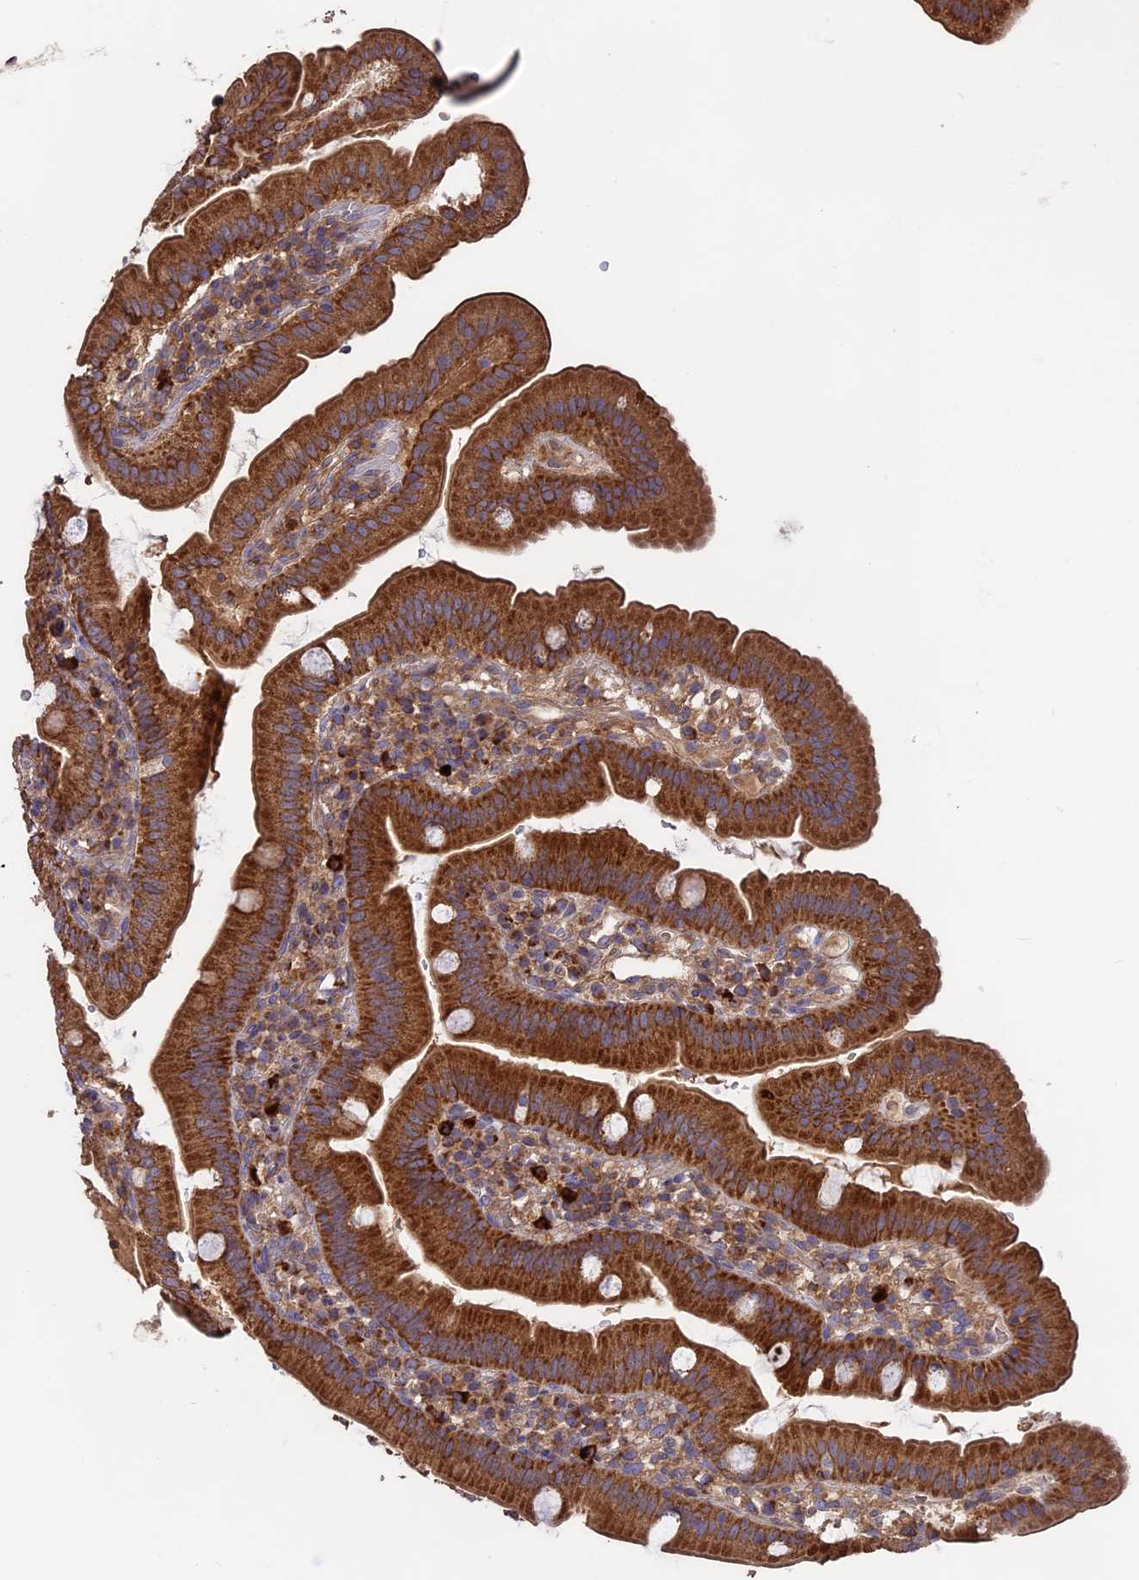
{"staining": {"intensity": "strong", "quantity": ">75%", "location": "cytoplasmic/membranous"}, "tissue": "duodenum", "cell_type": "Glandular cells", "image_type": "normal", "snomed": [{"axis": "morphology", "description": "Normal tissue, NOS"}, {"axis": "topography", "description": "Duodenum"}], "caption": "Protein expression analysis of unremarkable human duodenum reveals strong cytoplasmic/membranous staining in approximately >75% of glandular cells.", "gene": "NUDT8", "patient": {"sex": "female", "age": 67}}